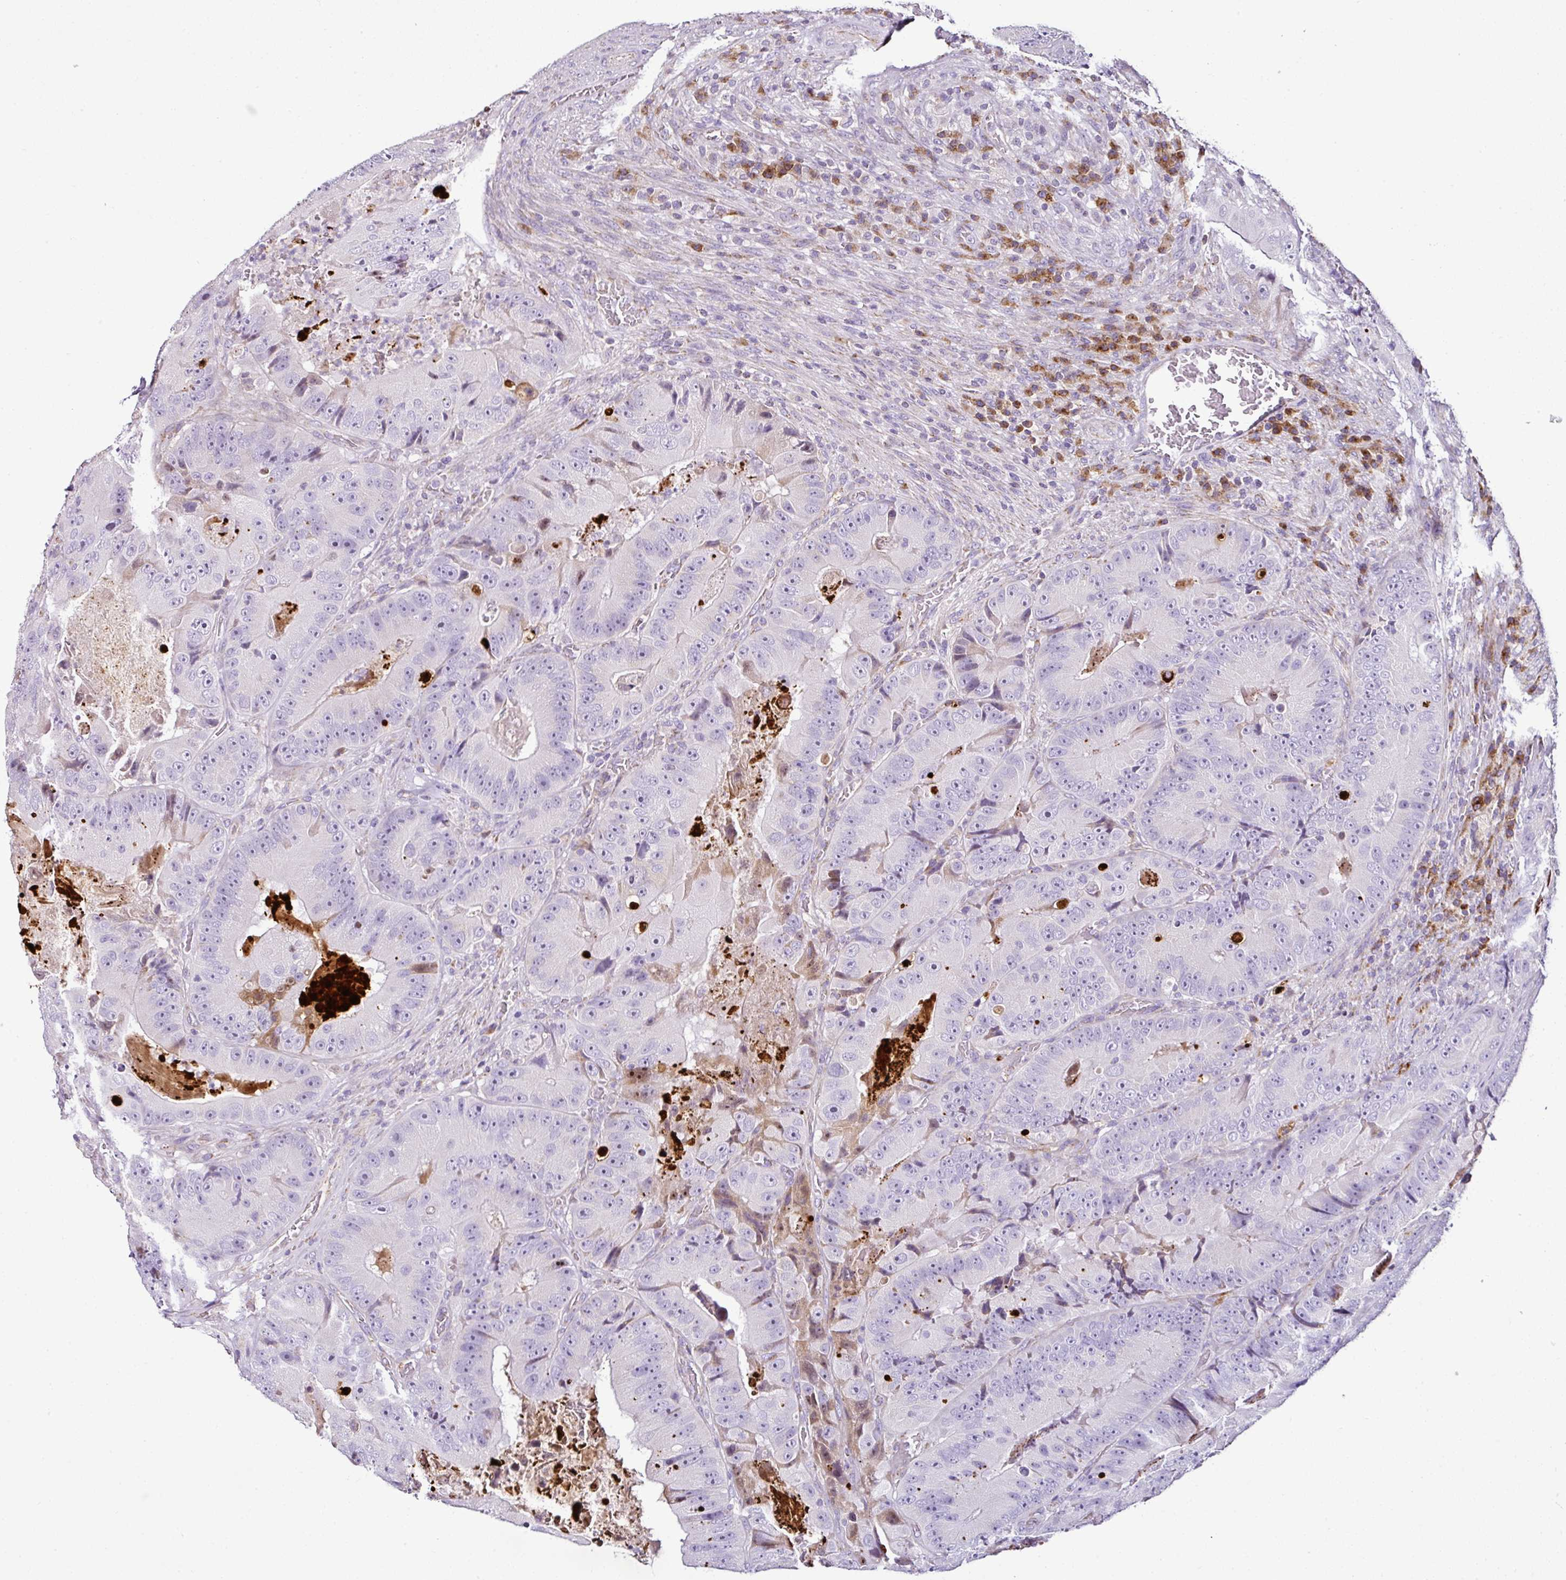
{"staining": {"intensity": "negative", "quantity": "none", "location": "none"}, "tissue": "colorectal cancer", "cell_type": "Tumor cells", "image_type": "cancer", "snomed": [{"axis": "morphology", "description": "Adenocarcinoma, NOS"}, {"axis": "topography", "description": "Colon"}], "caption": "Tumor cells show no significant protein staining in colorectal cancer (adenocarcinoma).", "gene": "DPAGT1", "patient": {"sex": "female", "age": 86}}